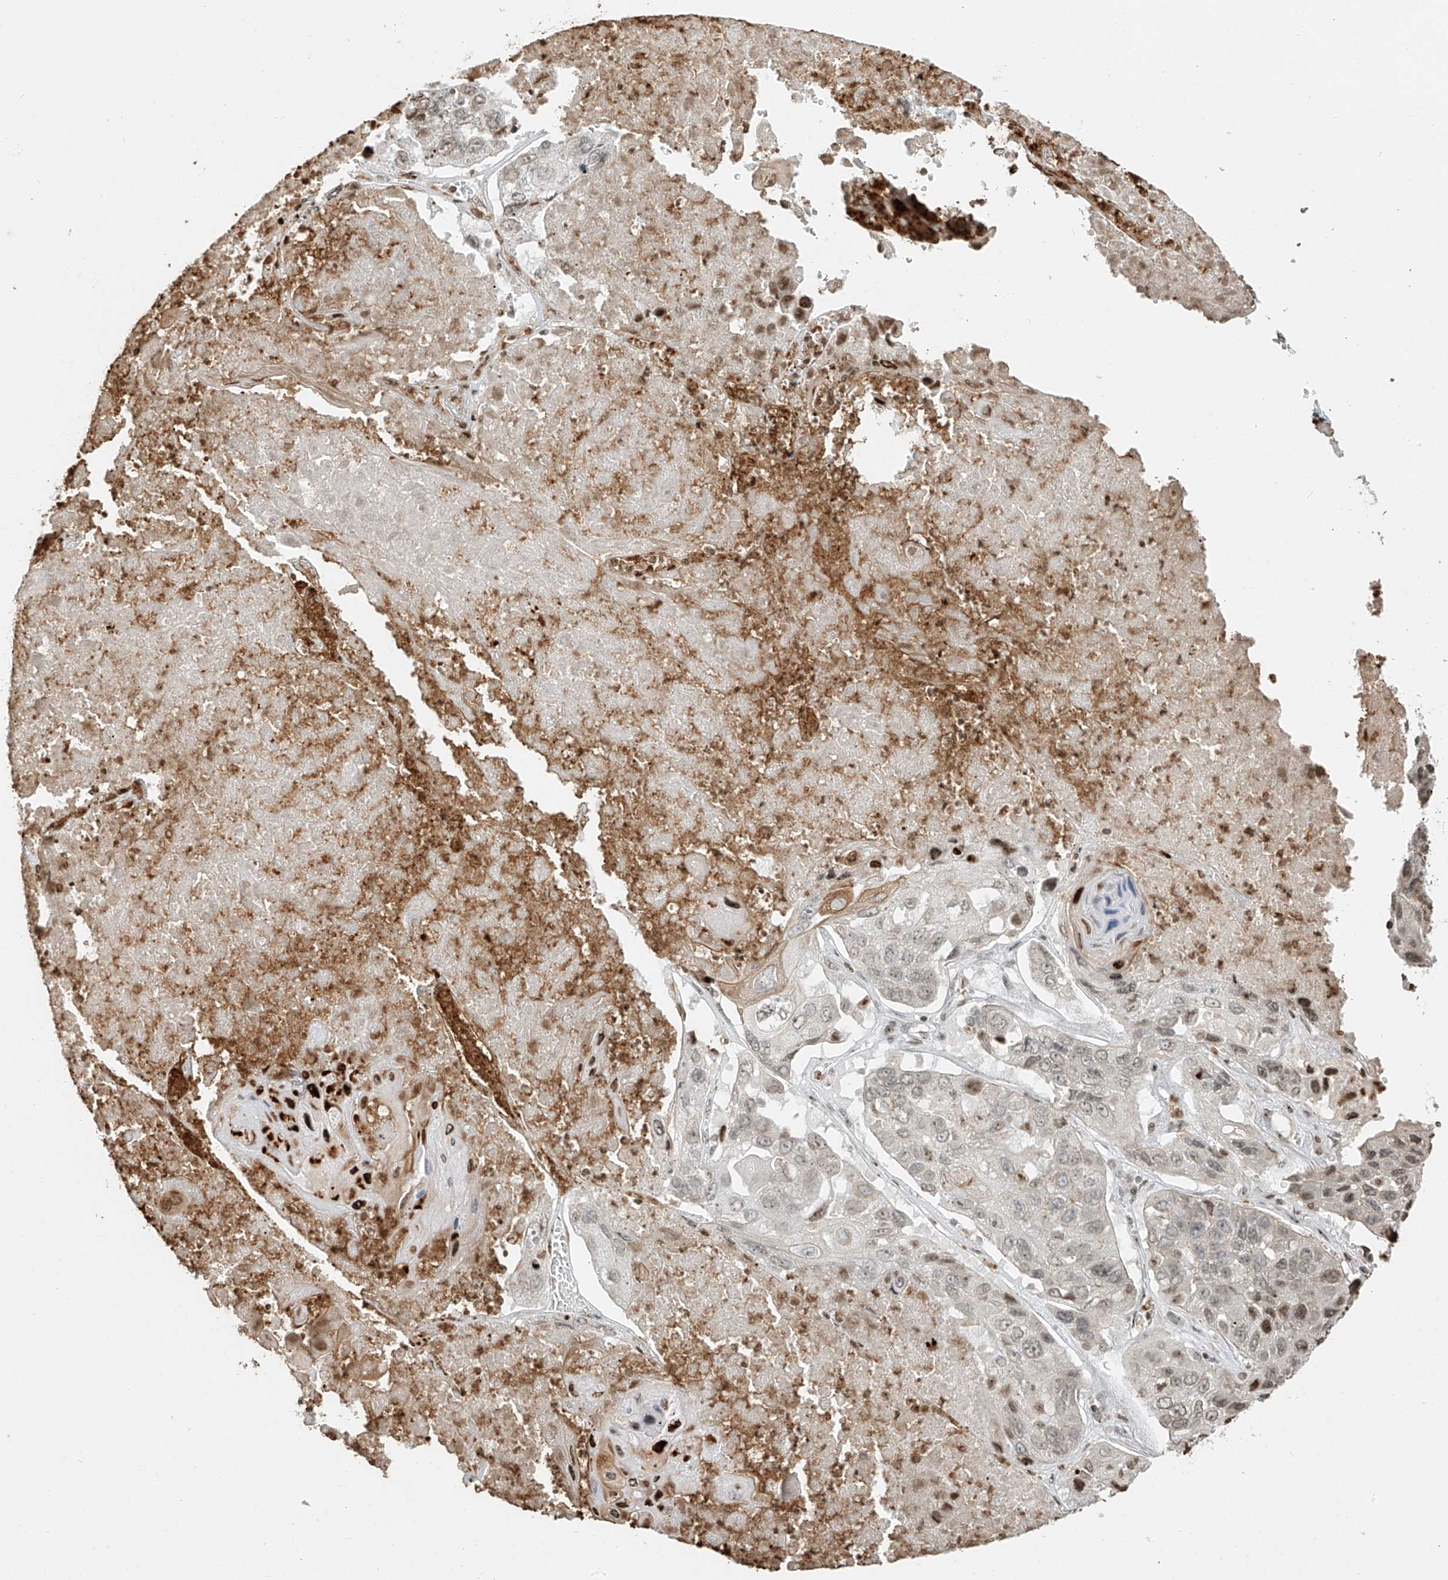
{"staining": {"intensity": "moderate", "quantity": "<25%", "location": "nuclear"}, "tissue": "lung cancer", "cell_type": "Tumor cells", "image_type": "cancer", "snomed": [{"axis": "morphology", "description": "Squamous cell carcinoma, NOS"}, {"axis": "topography", "description": "Lung"}], "caption": "Immunohistochemical staining of human lung cancer demonstrates moderate nuclear protein positivity in about <25% of tumor cells.", "gene": "C17orf58", "patient": {"sex": "male", "age": 61}}